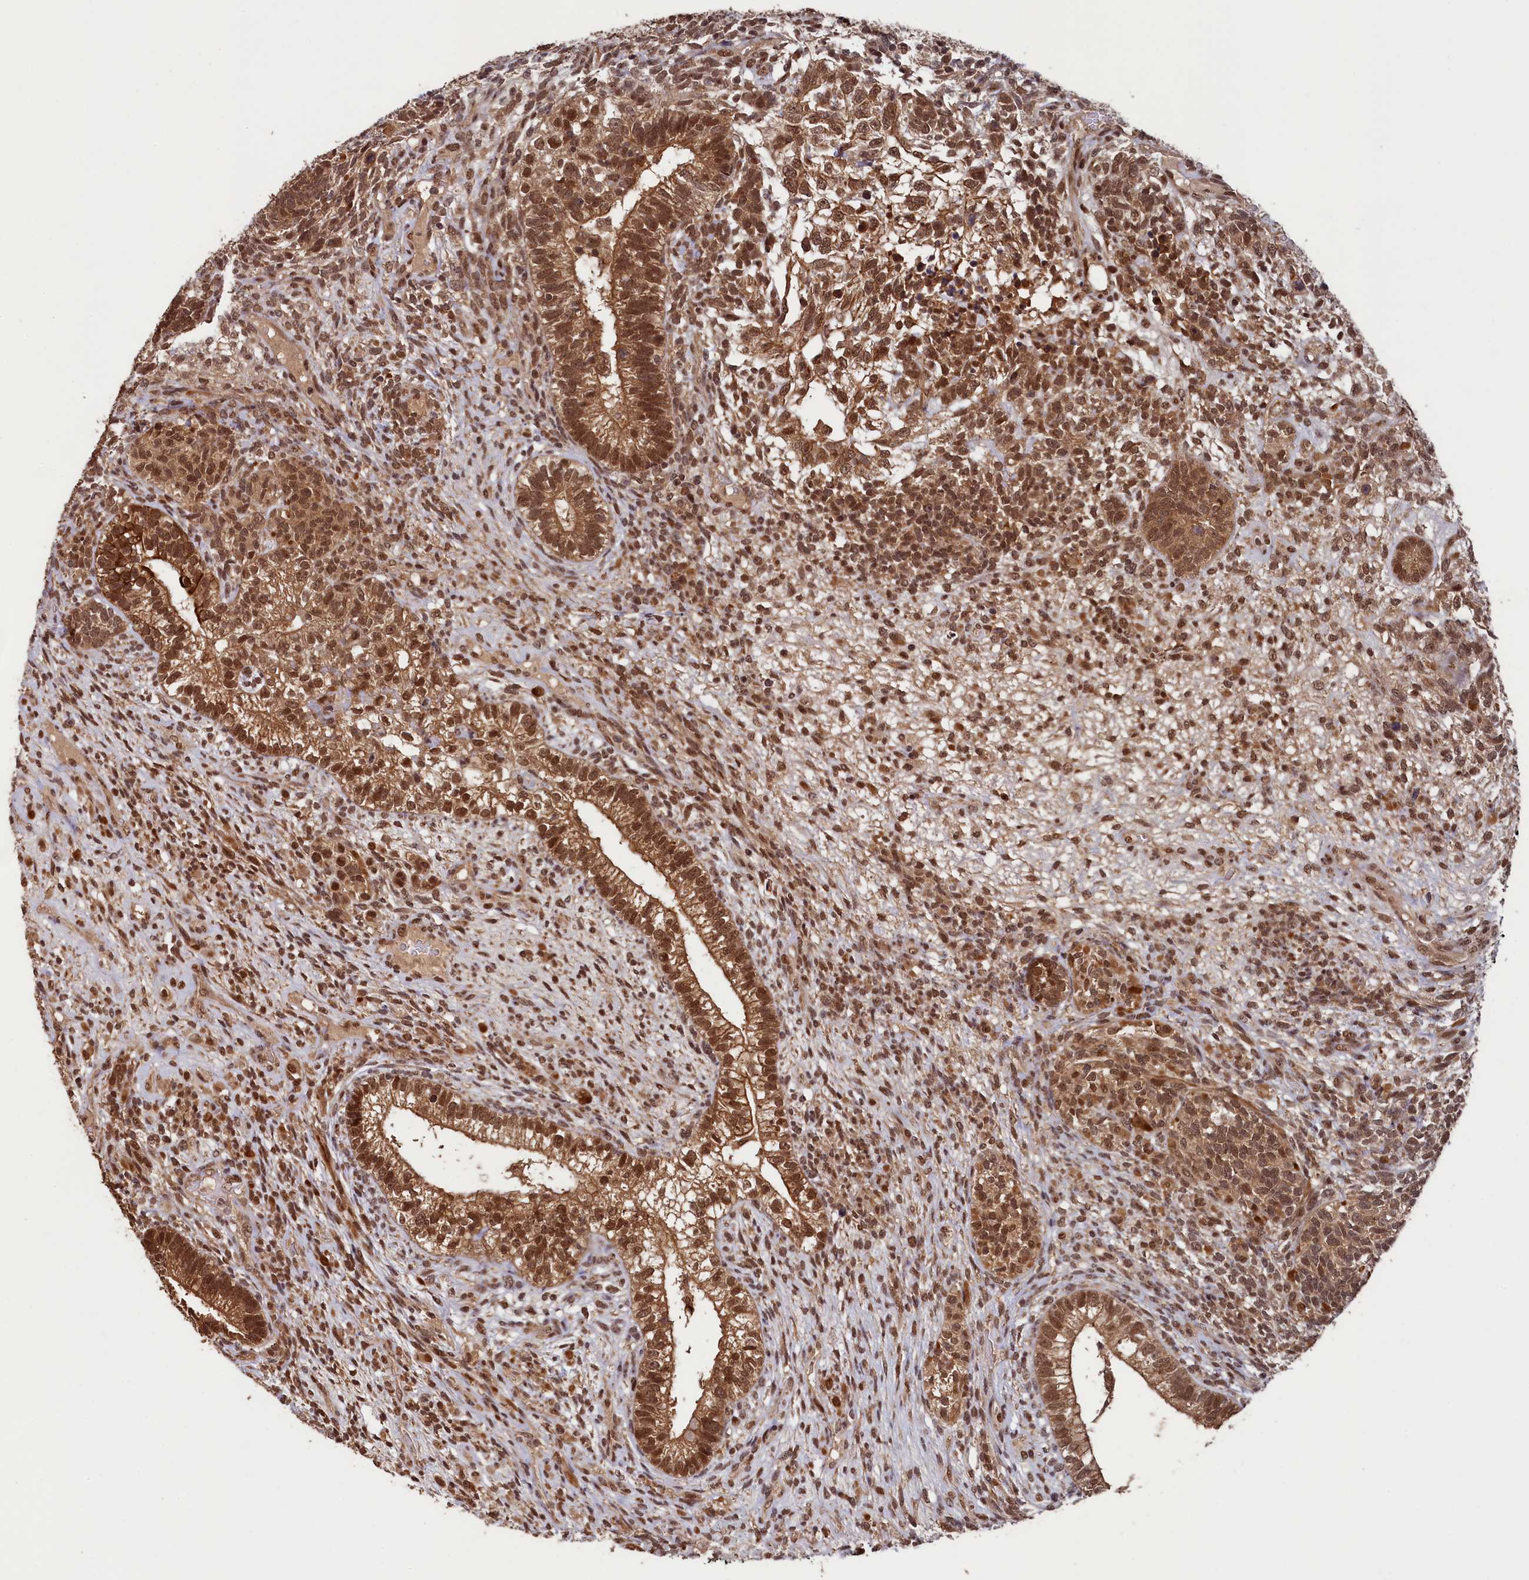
{"staining": {"intensity": "strong", "quantity": ">75%", "location": "cytoplasmic/membranous,nuclear"}, "tissue": "testis cancer", "cell_type": "Tumor cells", "image_type": "cancer", "snomed": [{"axis": "morphology", "description": "Seminoma, NOS"}, {"axis": "morphology", "description": "Carcinoma, Embryonal, NOS"}, {"axis": "topography", "description": "Testis"}], "caption": "IHC micrograph of human embryonal carcinoma (testis) stained for a protein (brown), which shows high levels of strong cytoplasmic/membranous and nuclear expression in approximately >75% of tumor cells.", "gene": "NAE1", "patient": {"sex": "male", "age": 28}}